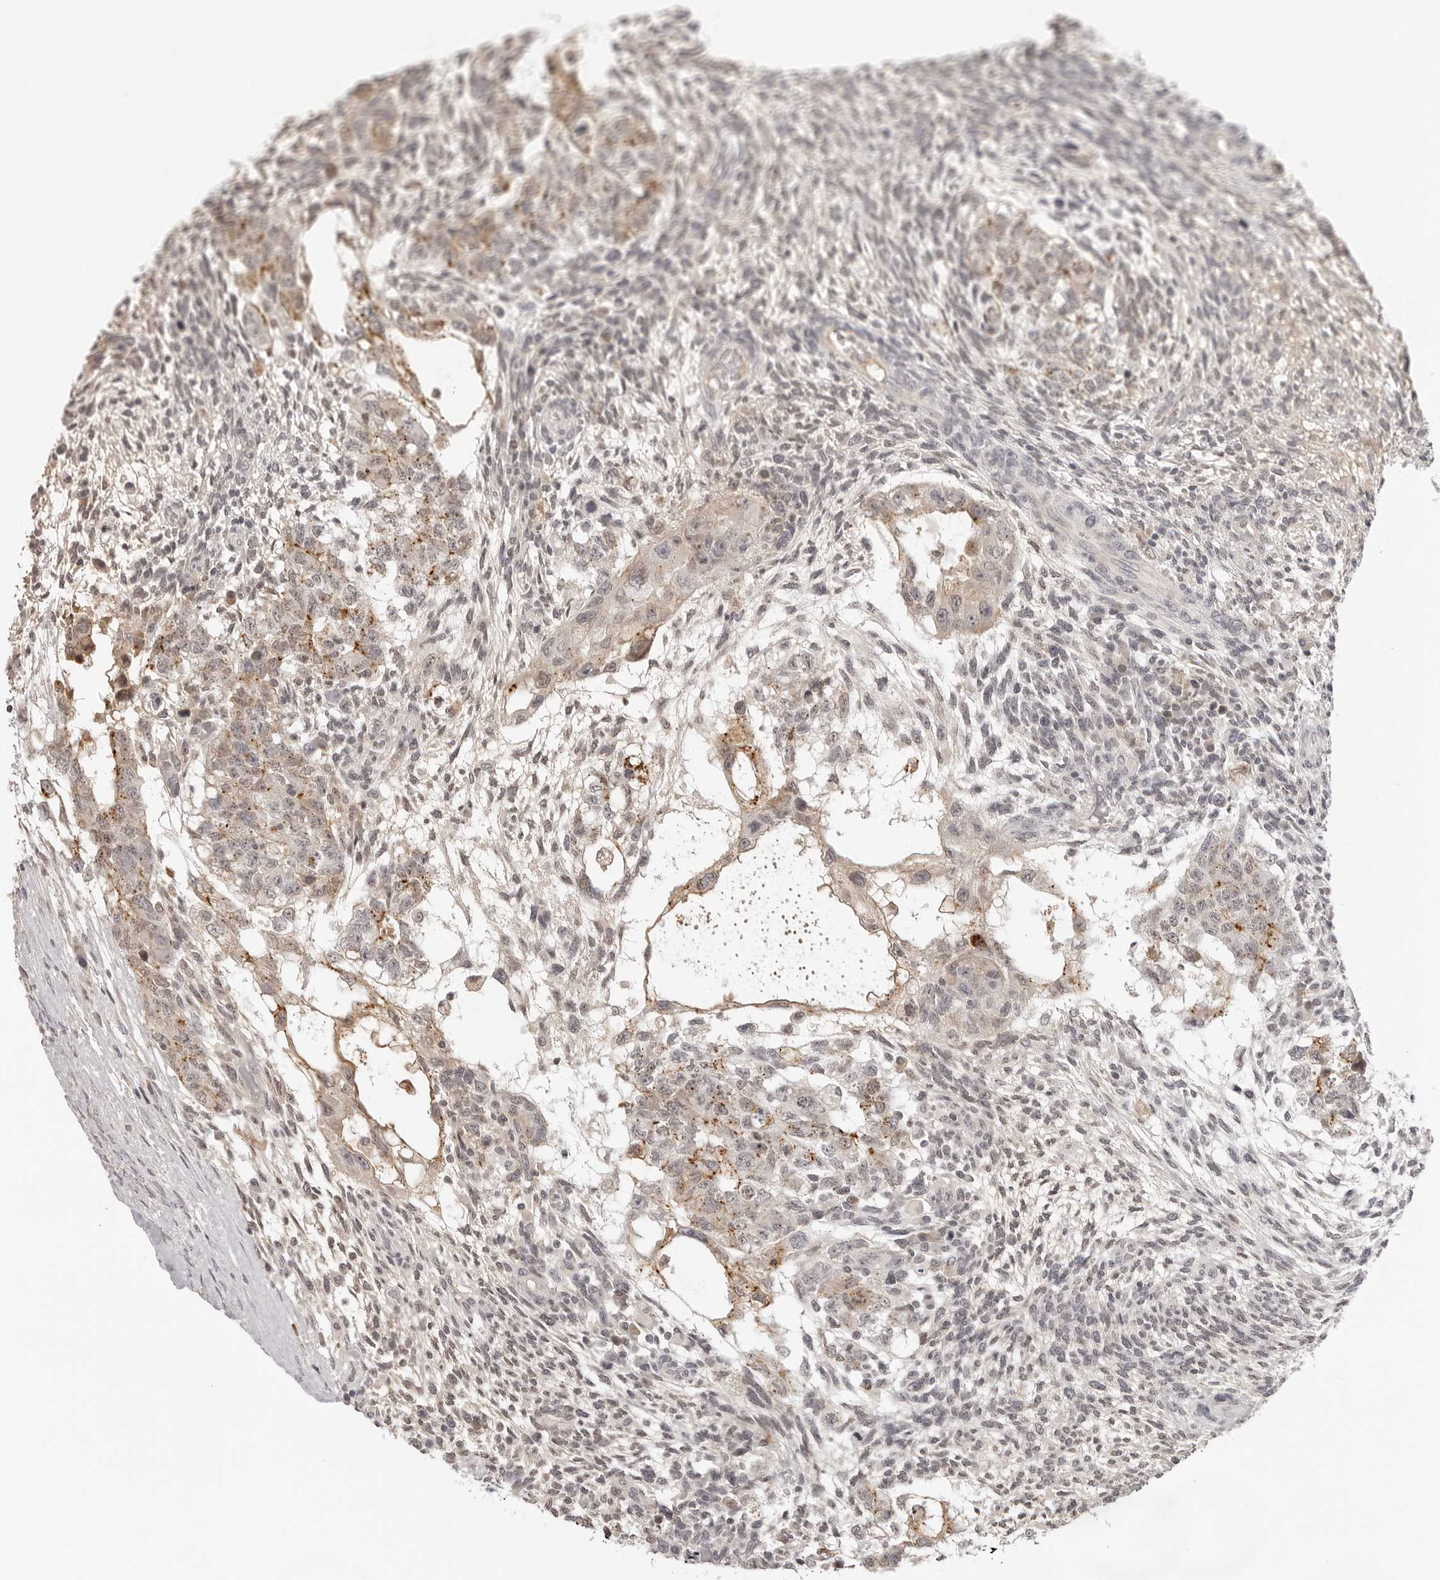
{"staining": {"intensity": "moderate", "quantity": "<25%", "location": "cytoplasmic/membranous"}, "tissue": "testis cancer", "cell_type": "Tumor cells", "image_type": "cancer", "snomed": [{"axis": "morphology", "description": "Normal tissue, NOS"}, {"axis": "morphology", "description": "Carcinoma, Embryonal, NOS"}, {"axis": "topography", "description": "Testis"}], "caption": "Testis cancer (embryonal carcinoma) stained for a protein (brown) shows moderate cytoplasmic/membranous positive expression in approximately <25% of tumor cells.", "gene": "STRADB", "patient": {"sex": "male", "age": 36}}